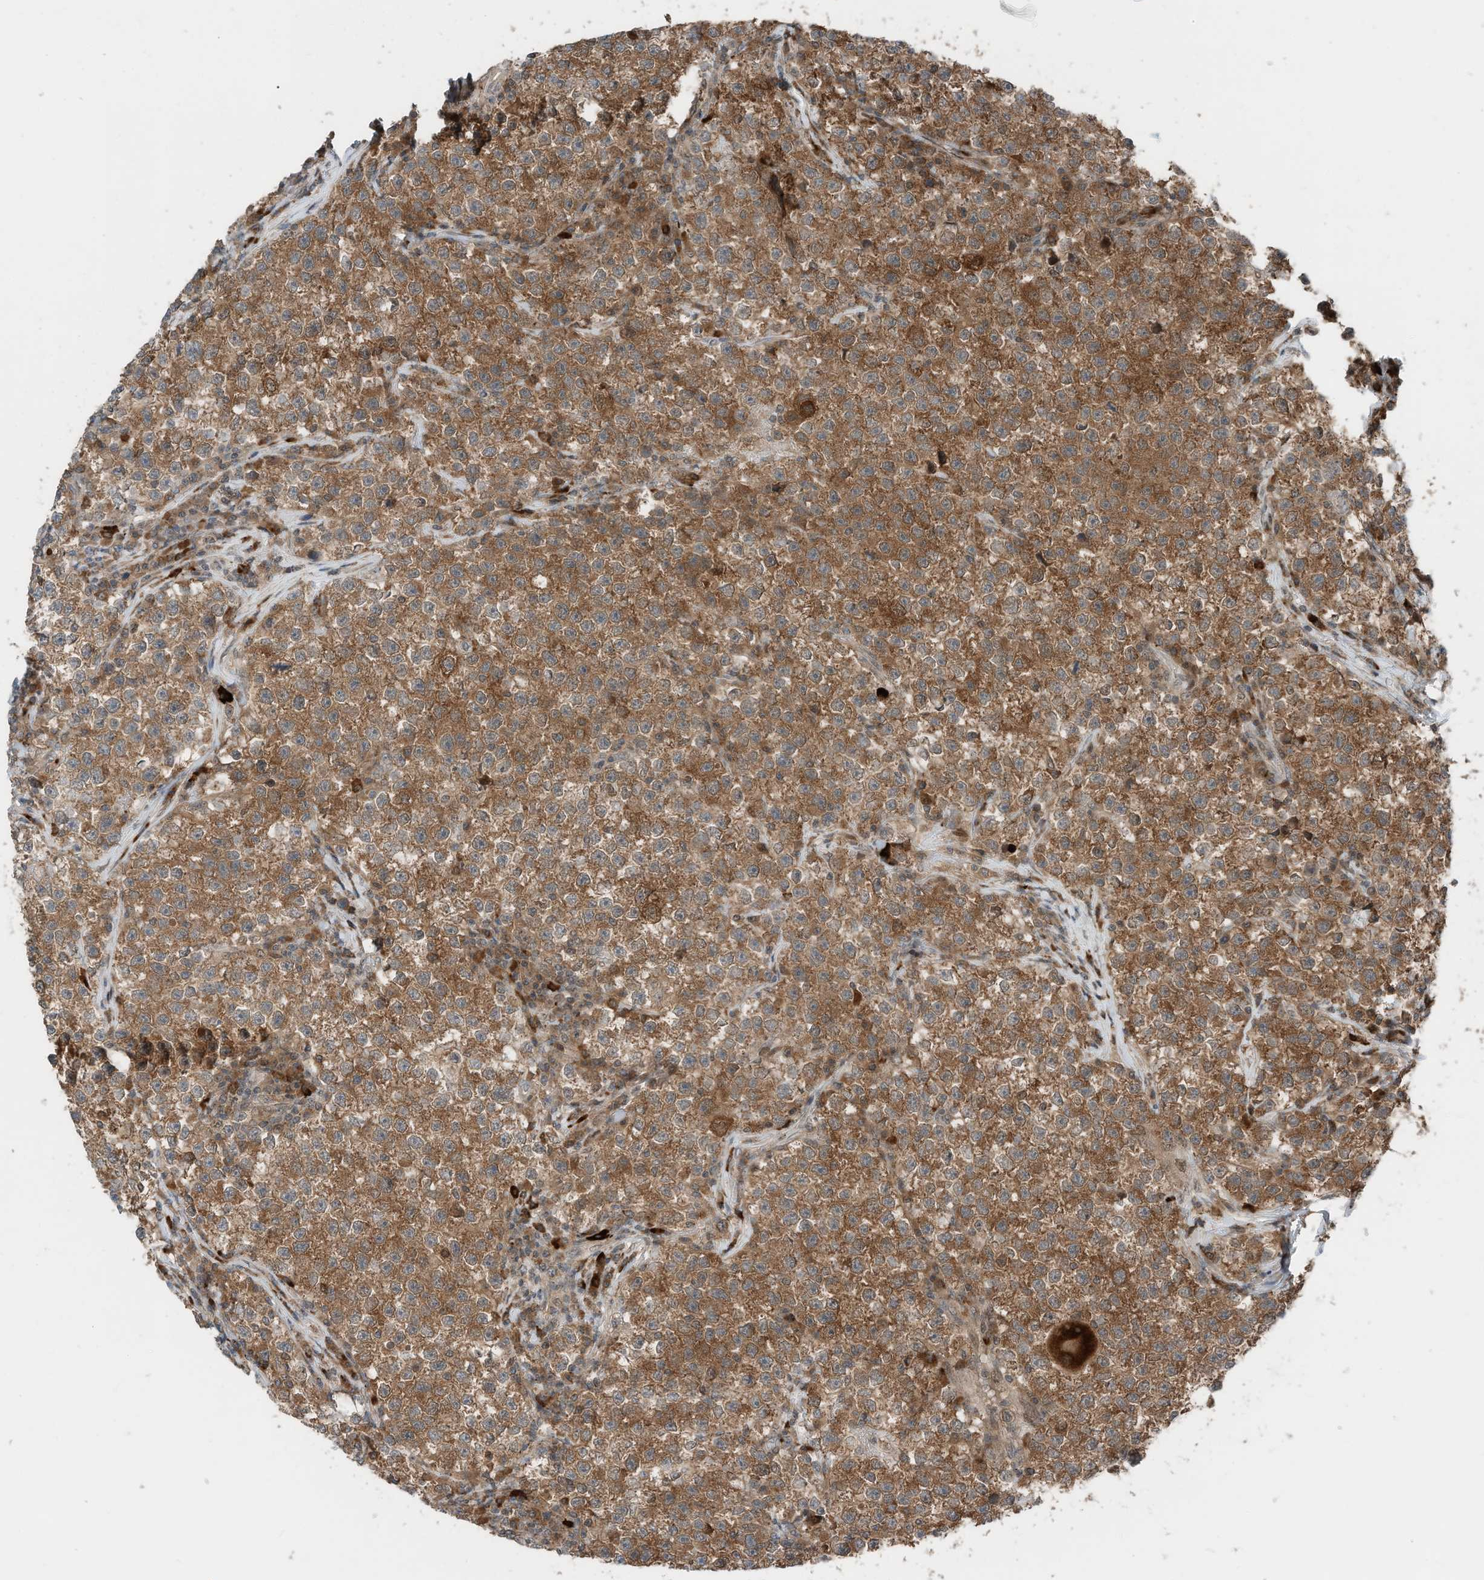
{"staining": {"intensity": "moderate", "quantity": ">75%", "location": "cytoplasmic/membranous"}, "tissue": "testis cancer", "cell_type": "Tumor cells", "image_type": "cancer", "snomed": [{"axis": "morphology", "description": "Seminoma, NOS"}, {"axis": "topography", "description": "Testis"}], "caption": "Moderate cytoplasmic/membranous staining is present in approximately >75% of tumor cells in seminoma (testis).", "gene": "RMND1", "patient": {"sex": "male", "age": 22}}